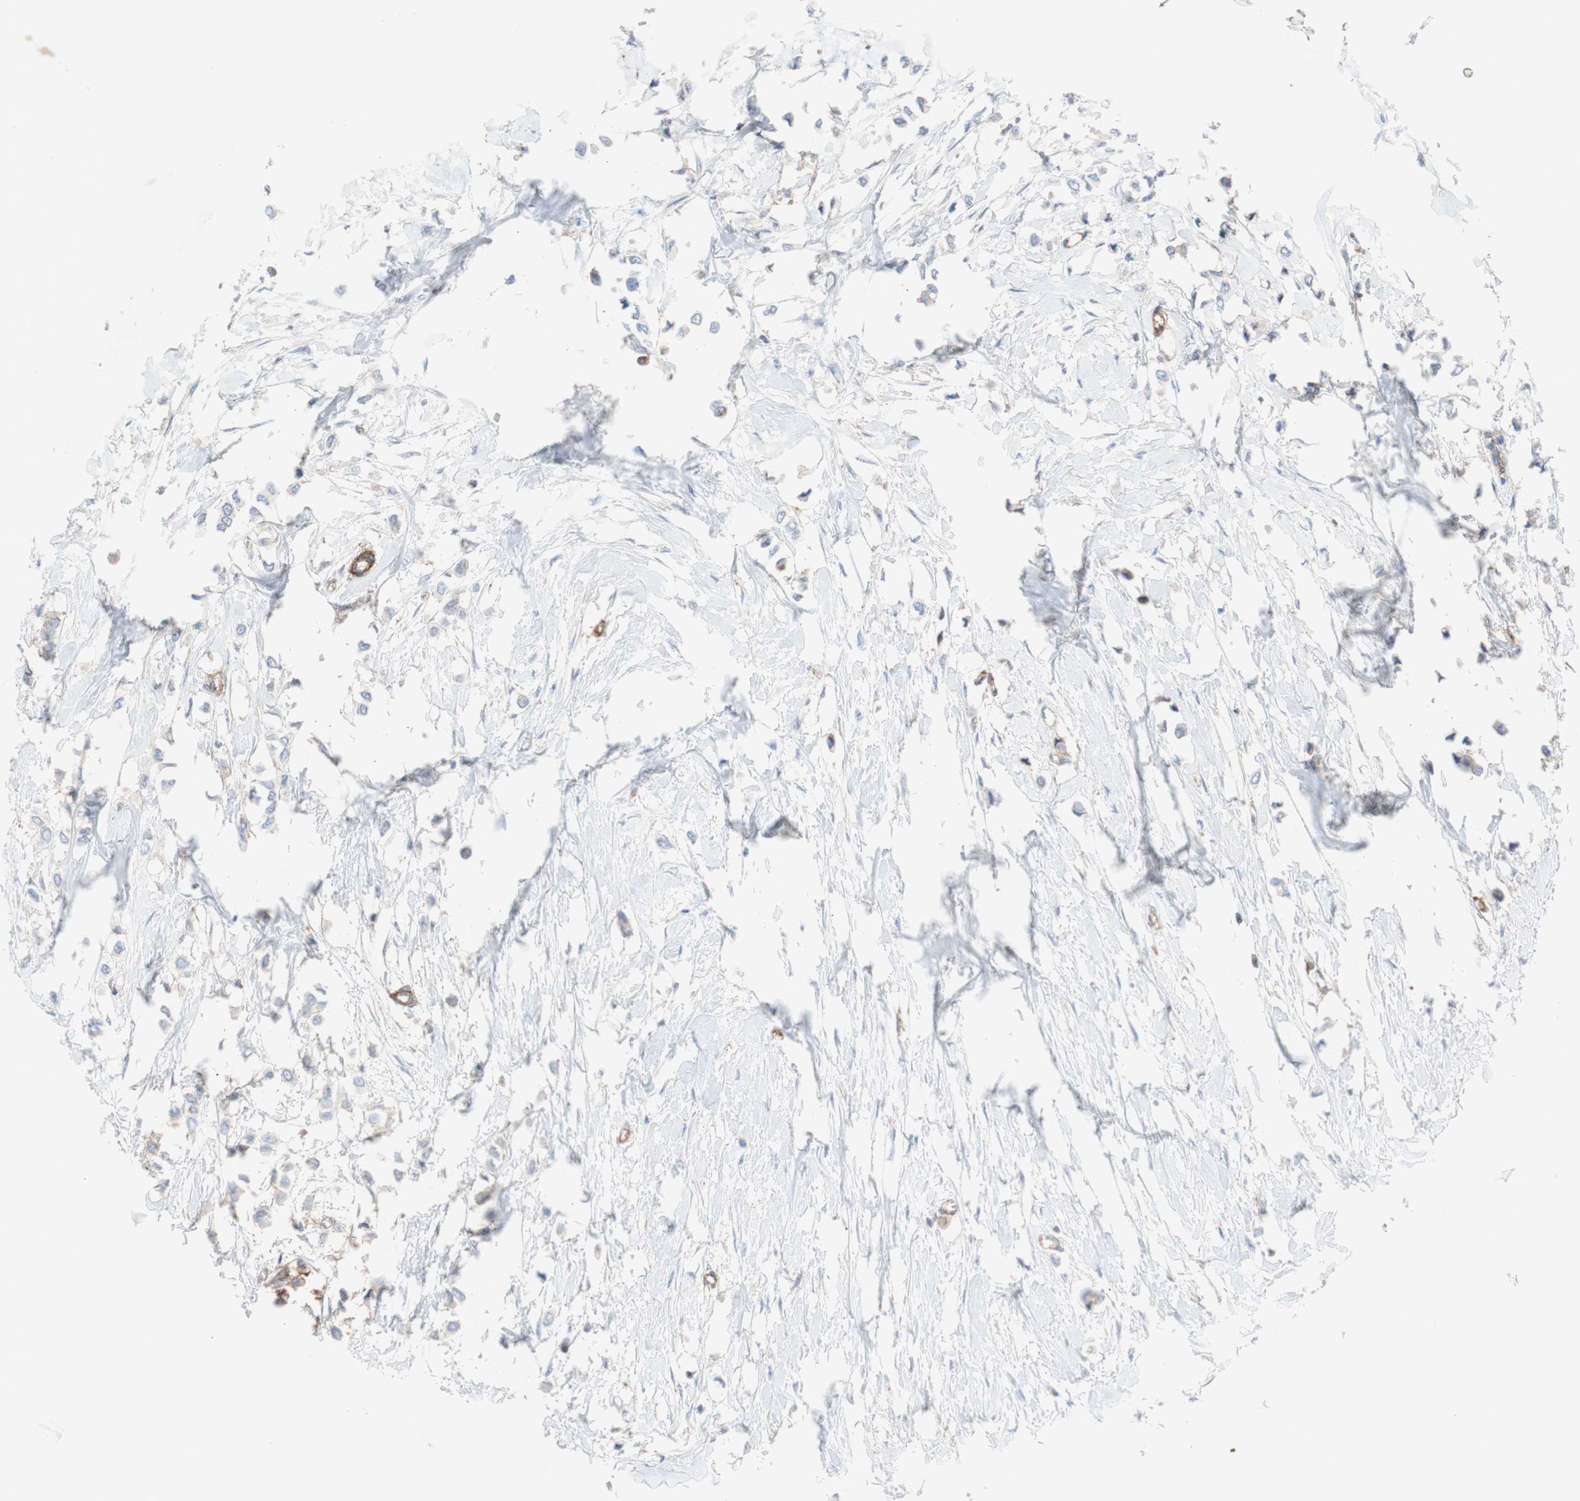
{"staining": {"intensity": "weak", "quantity": "25%-75%", "location": "cytoplasmic/membranous"}, "tissue": "breast cancer", "cell_type": "Tumor cells", "image_type": "cancer", "snomed": [{"axis": "morphology", "description": "Lobular carcinoma"}, {"axis": "topography", "description": "Breast"}], "caption": "About 25%-75% of tumor cells in breast cancer (lobular carcinoma) exhibit weak cytoplasmic/membranous protein expression as visualized by brown immunohistochemical staining.", "gene": "ATP2A3", "patient": {"sex": "female", "age": 51}}